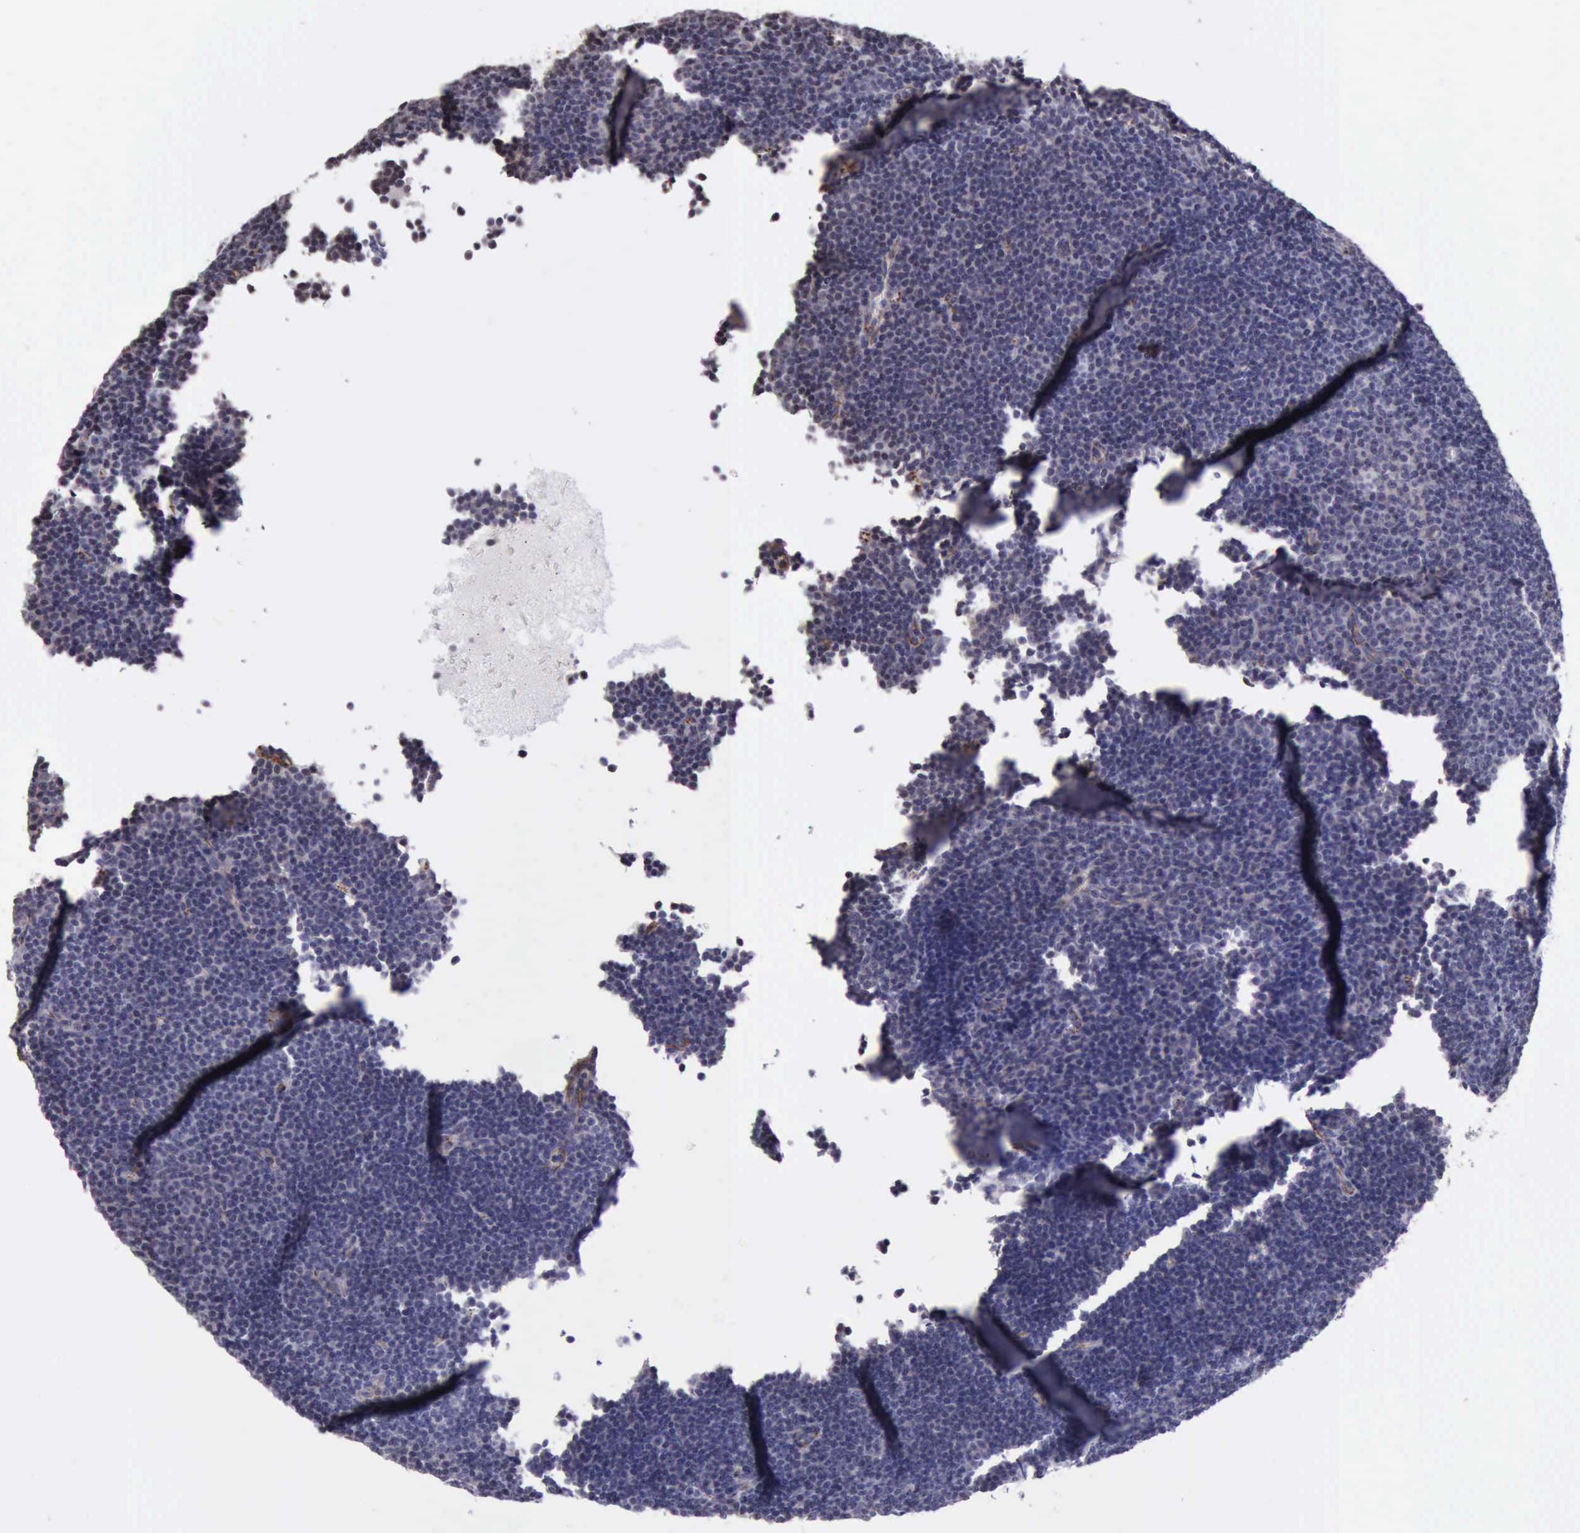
{"staining": {"intensity": "negative", "quantity": "none", "location": "none"}, "tissue": "lymphoma", "cell_type": "Tumor cells", "image_type": "cancer", "snomed": [{"axis": "morphology", "description": "Malignant lymphoma, non-Hodgkin's type, Low grade"}, {"axis": "topography", "description": "Lymph node"}], "caption": "IHC histopathology image of neoplastic tissue: malignant lymphoma, non-Hodgkin's type (low-grade) stained with DAB (3,3'-diaminobenzidine) exhibits no significant protein positivity in tumor cells.", "gene": "CTNNB1", "patient": {"sex": "male", "age": 57}}